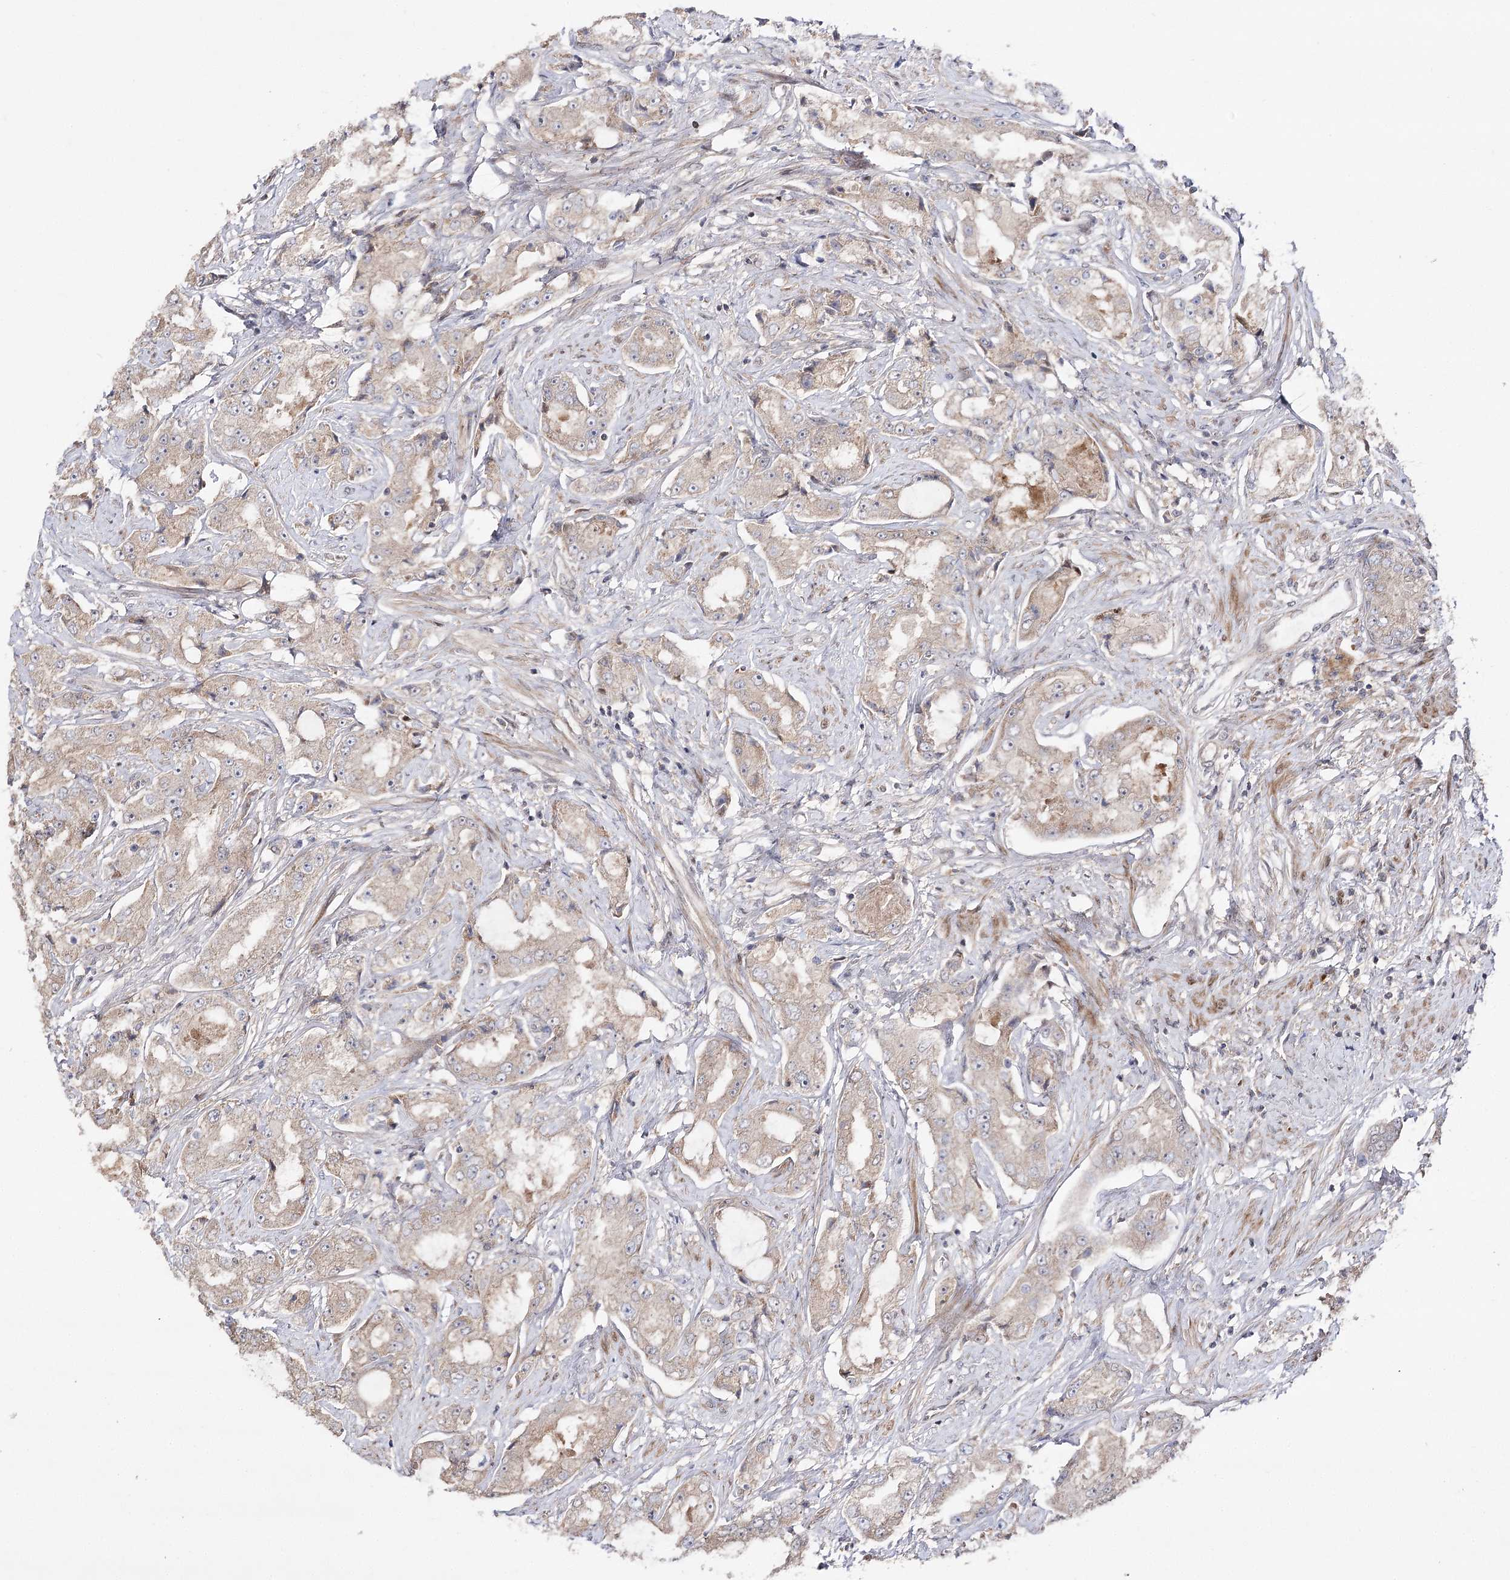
{"staining": {"intensity": "weak", "quantity": "25%-75%", "location": "cytoplasmic/membranous"}, "tissue": "prostate cancer", "cell_type": "Tumor cells", "image_type": "cancer", "snomed": [{"axis": "morphology", "description": "Adenocarcinoma, High grade"}, {"axis": "topography", "description": "Prostate"}], "caption": "The immunohistochemical stain shows weak cytoplasmic/membranous positivity in tumor cells of prostate adenocarcinoma (high-grade) tissue. (IHC, brightfield microscopy, high magnification).", "gene": "OBSL1", "patient": {"sex": "male", "age": 73}}